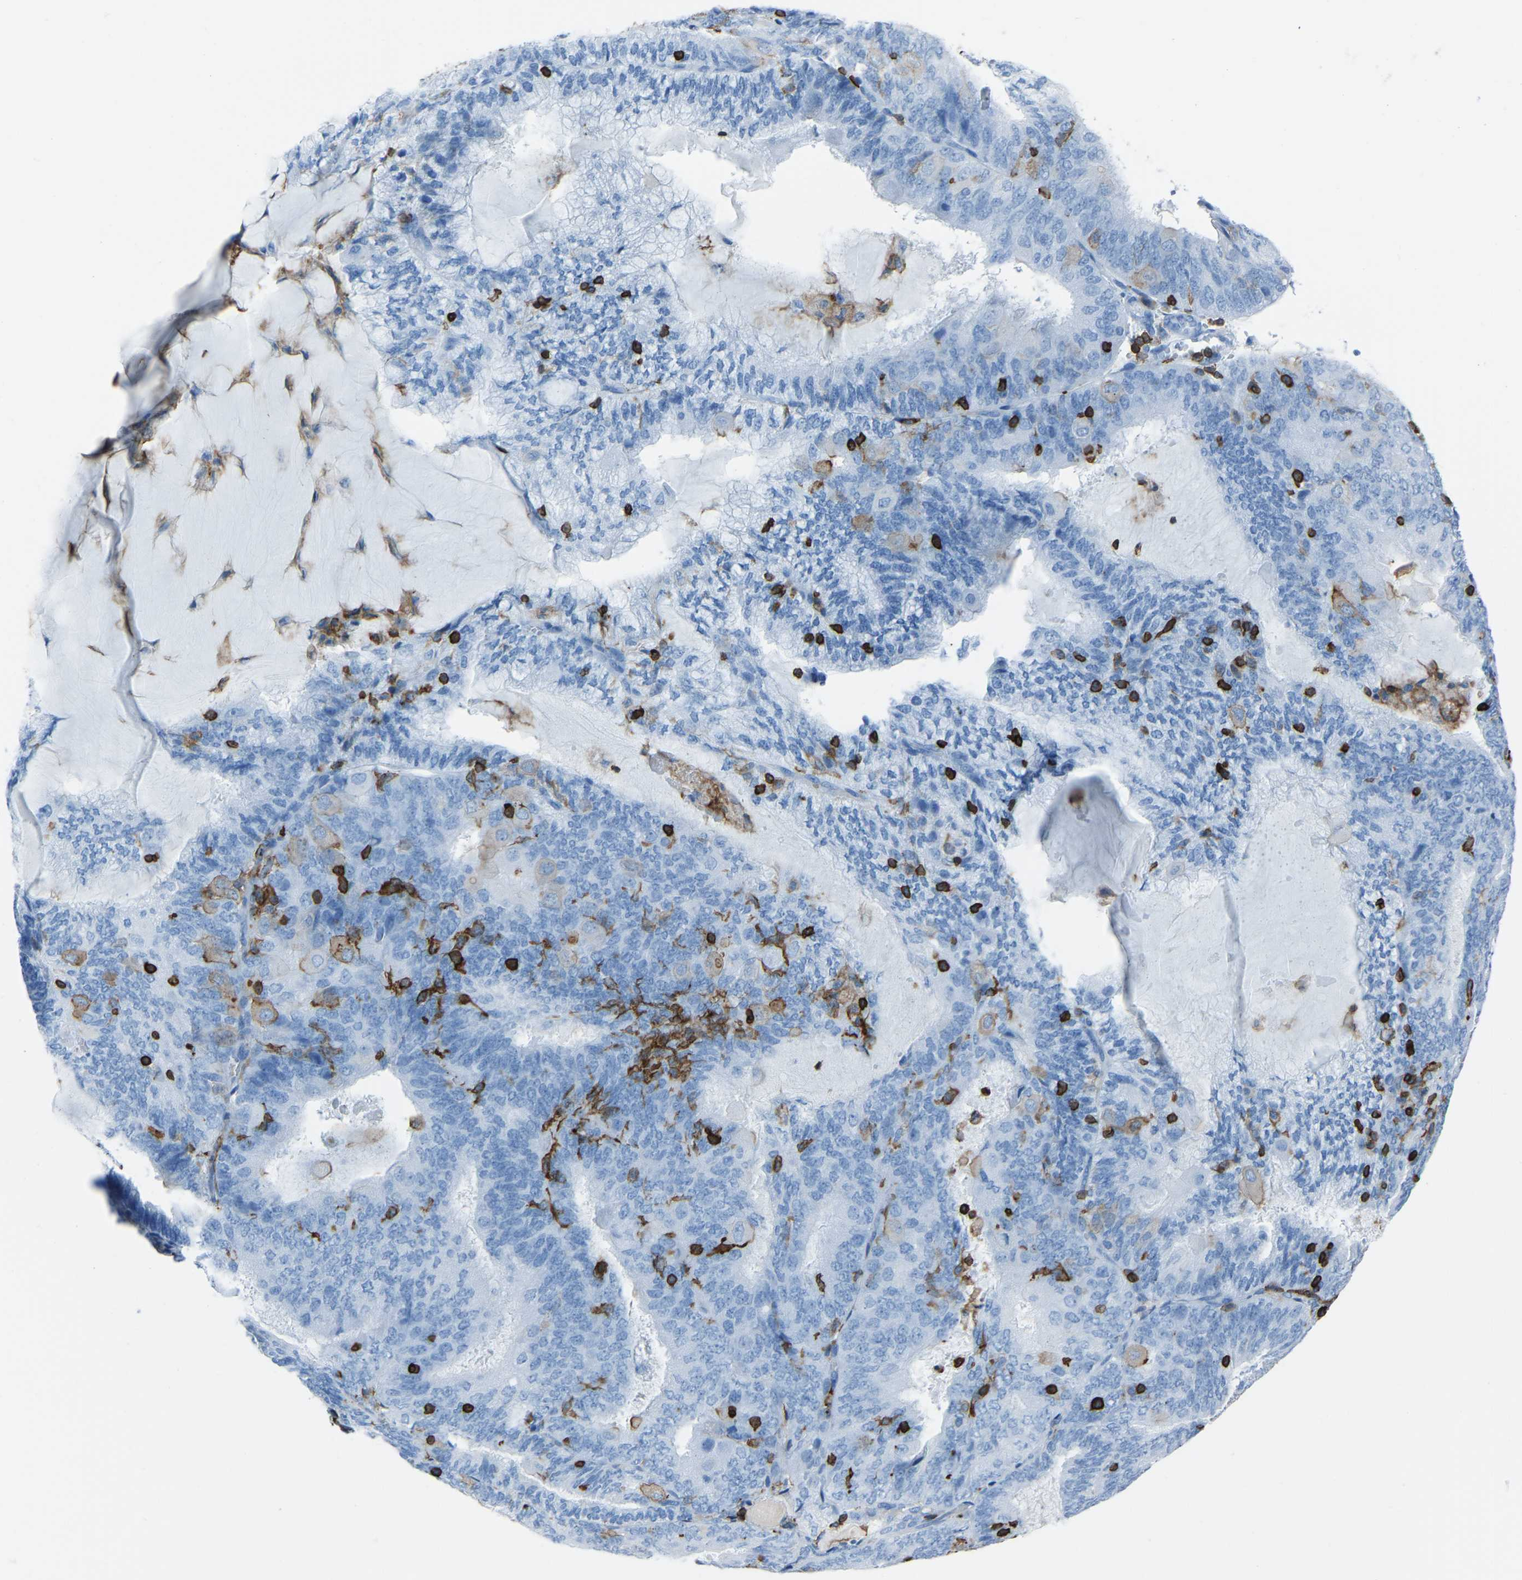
{"staining": {"intensity": "negative", "quantity": "none", "location": "none"}, "tissue": "endometrial cancer", "cell_type": "Tumor cells", "image_type": "cancer", "snomed": [{"axis": "morphology", "description": "Adenocarcinoma, NOS"}, {"axis": "topography", "description": "Endometrium"}], "caption": "High magnification brightfield microscopy of endometrial cancer (adenocarcinoma) stained with DAB (3,3'-diaminobenzidine) (brown) and counterstained with hematoxylin (blue): tumor cells show no significant staining. The staining is performed using DAB (3,3'-diaminobenzidine) brown chromogen with nuclei counter-stained in using hematoxylin.", "gene": "LSP1", "patient": {"sex": "female", "age": 81}}